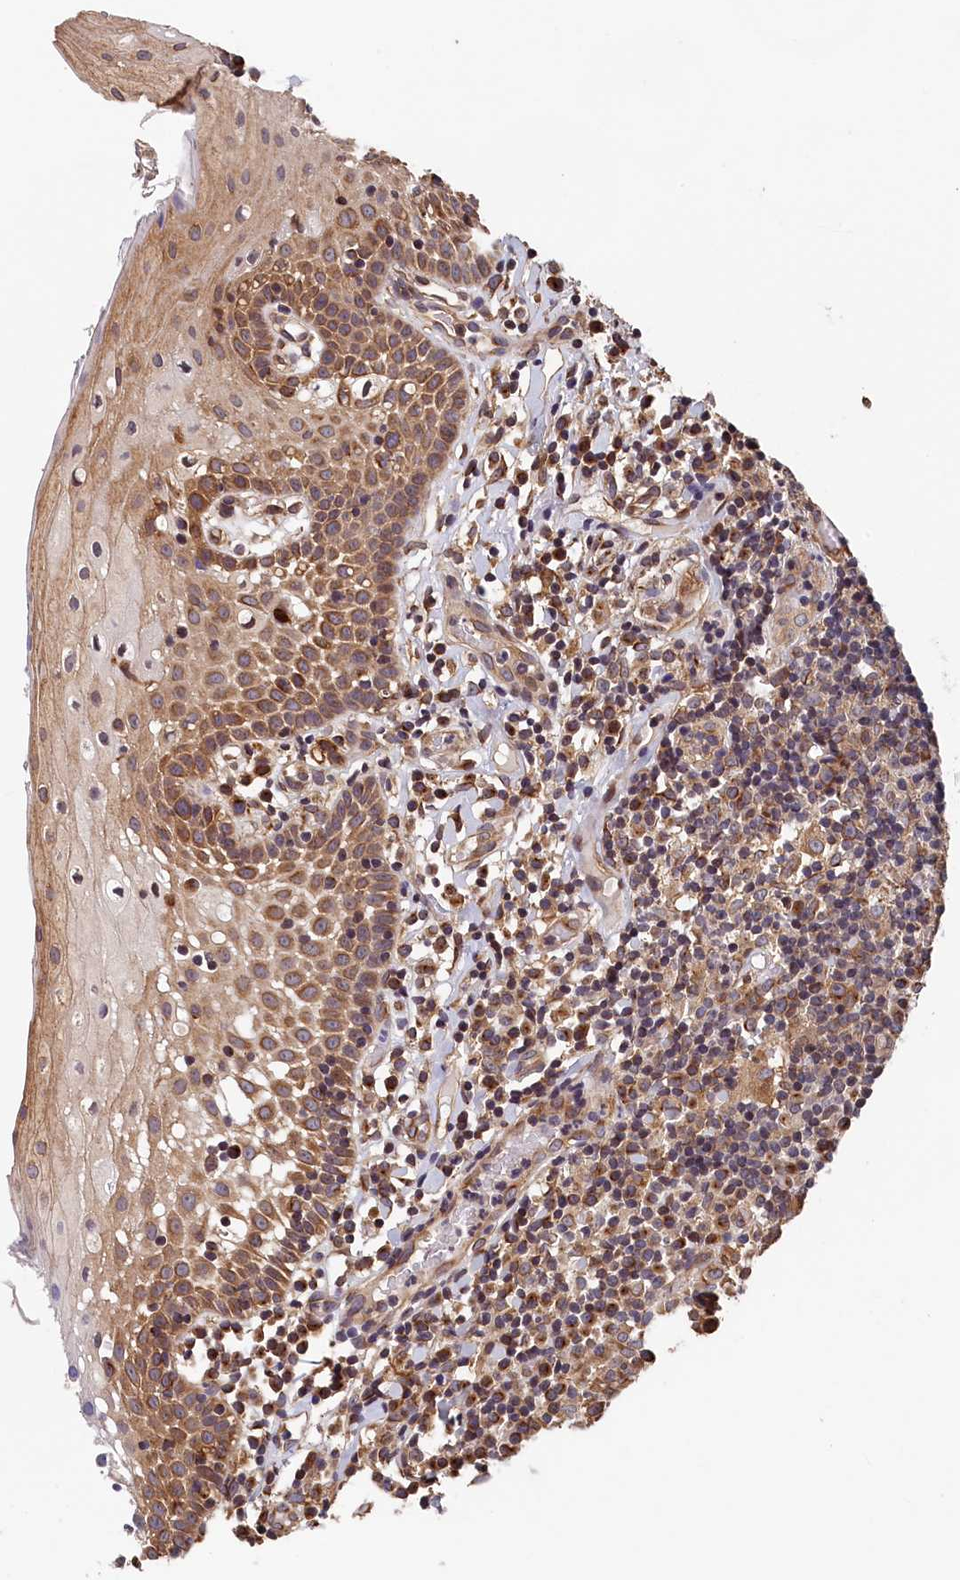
{"staining": {"intensity": "moderate", "quantity": "25%-75%", "location": "cytoplasmic/membranous"}, "tissue": "oral mucosa", "cell_type": "Squamous epithelial cells", "image_type": "normal", "snomed": [{"axis": "morphology", "description": "Normal tissue, NOS"}, {"axis": "topography", "description": "Oral tissue"}], "caption": "This image shows normal oral mucosa stained with IHC to label a protein in brown. The cytoplasmic/membranous of squamous epithelial cells show moderate positivity for the protein. Nuclei are counter-stained blue.", "gene": "TMEM116", "patient": {"sex": "female", "age": 69}}